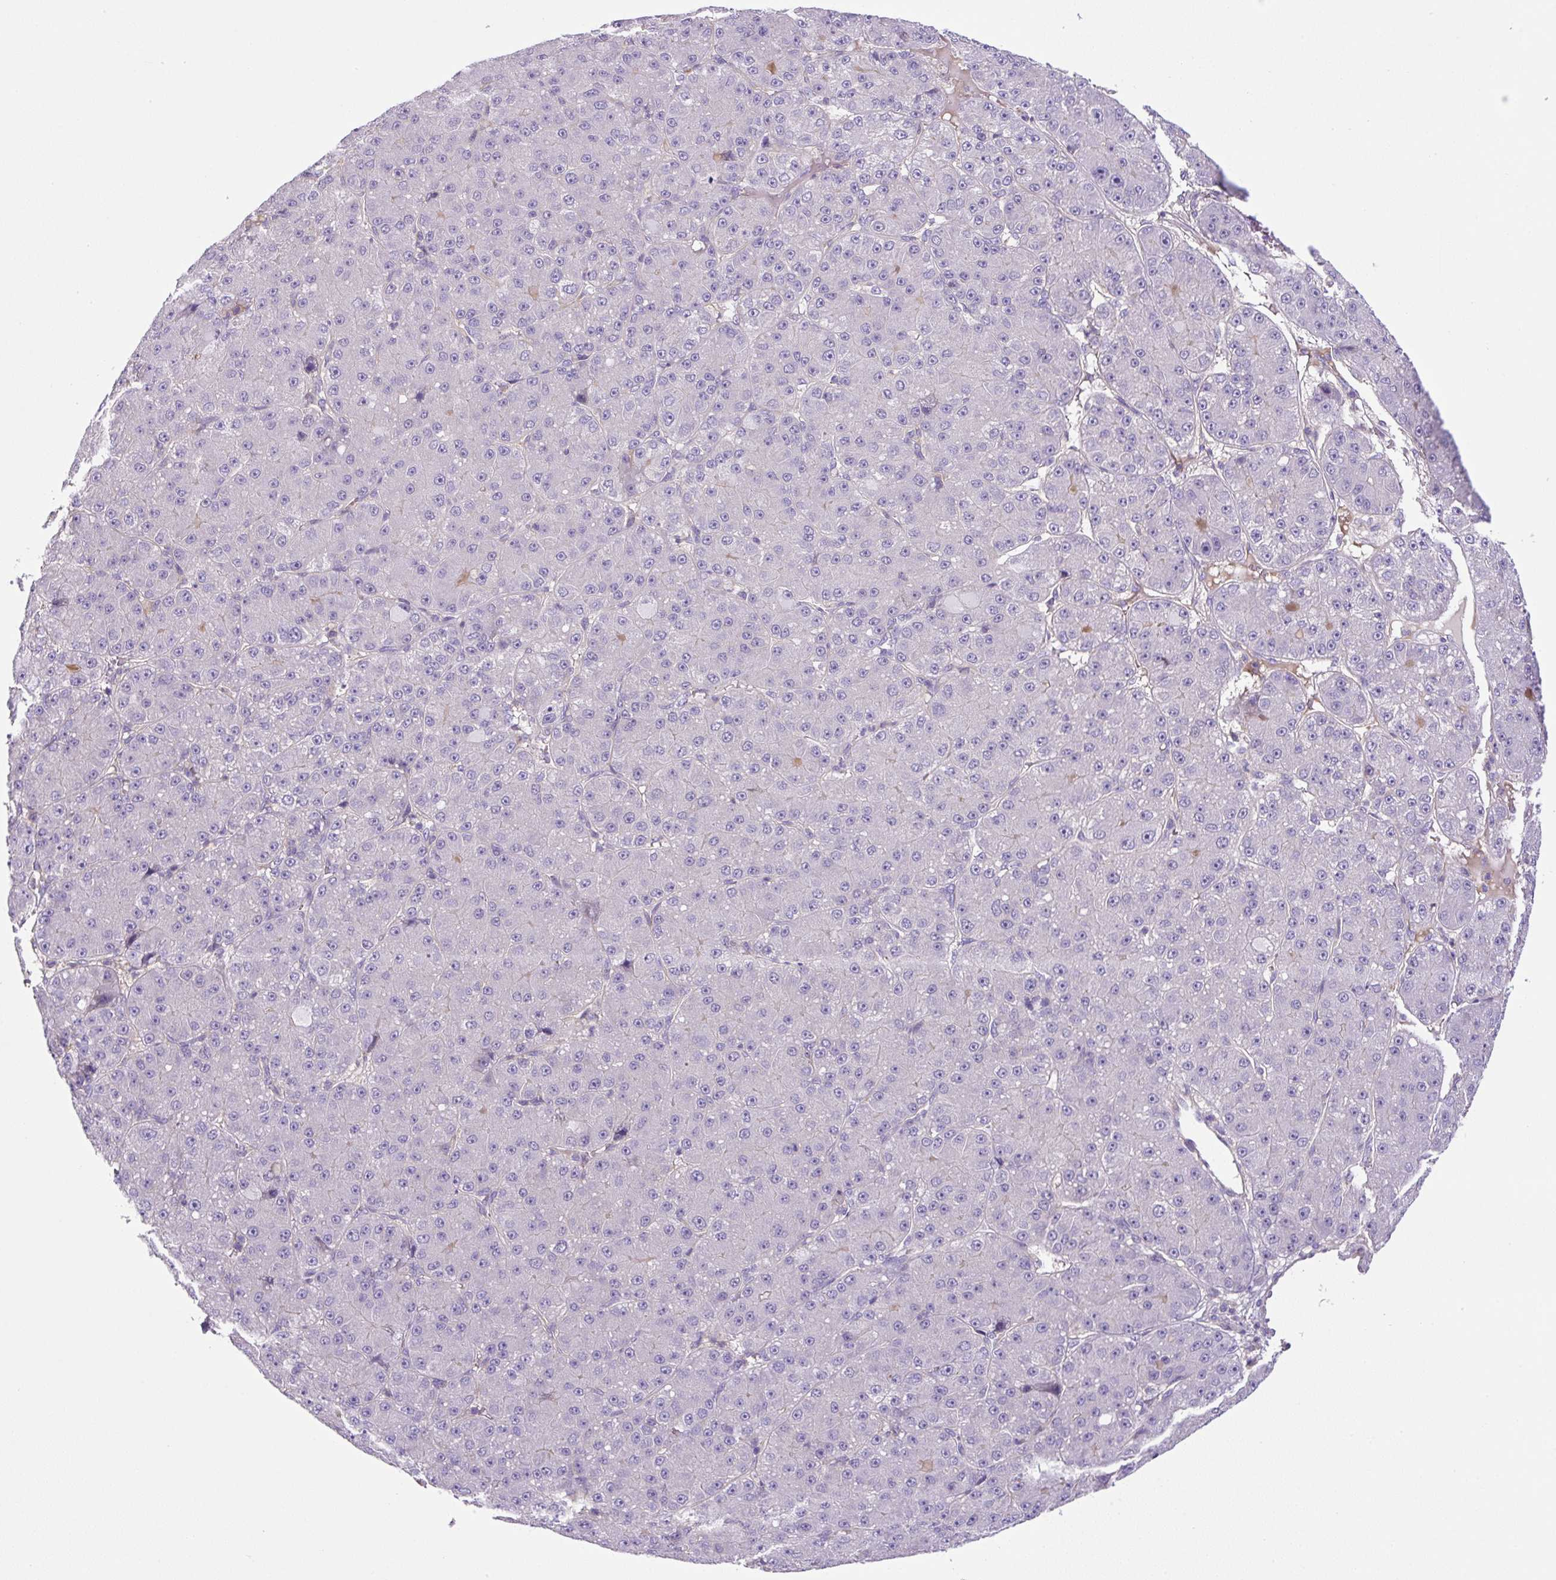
{"staining": {"intensity": "negative", "quantity": "none", "location": "none"}, "tissue": "liver cancer", "cell_type": "Tumor cells", "image_type": "cancer", "snomed": [{"axis": "morphology", "description": "Carcinoma, Hepatocellular, NOS"}, {"axis": "topography", "description": "Liver"}], "caption": "The immunohistochemistry (IHC) histopathology image has no significant positivity in tumor cells of liver cancer tissue.", "gene": "NPTN", "patient": {"sex": "male", "age": 67}}